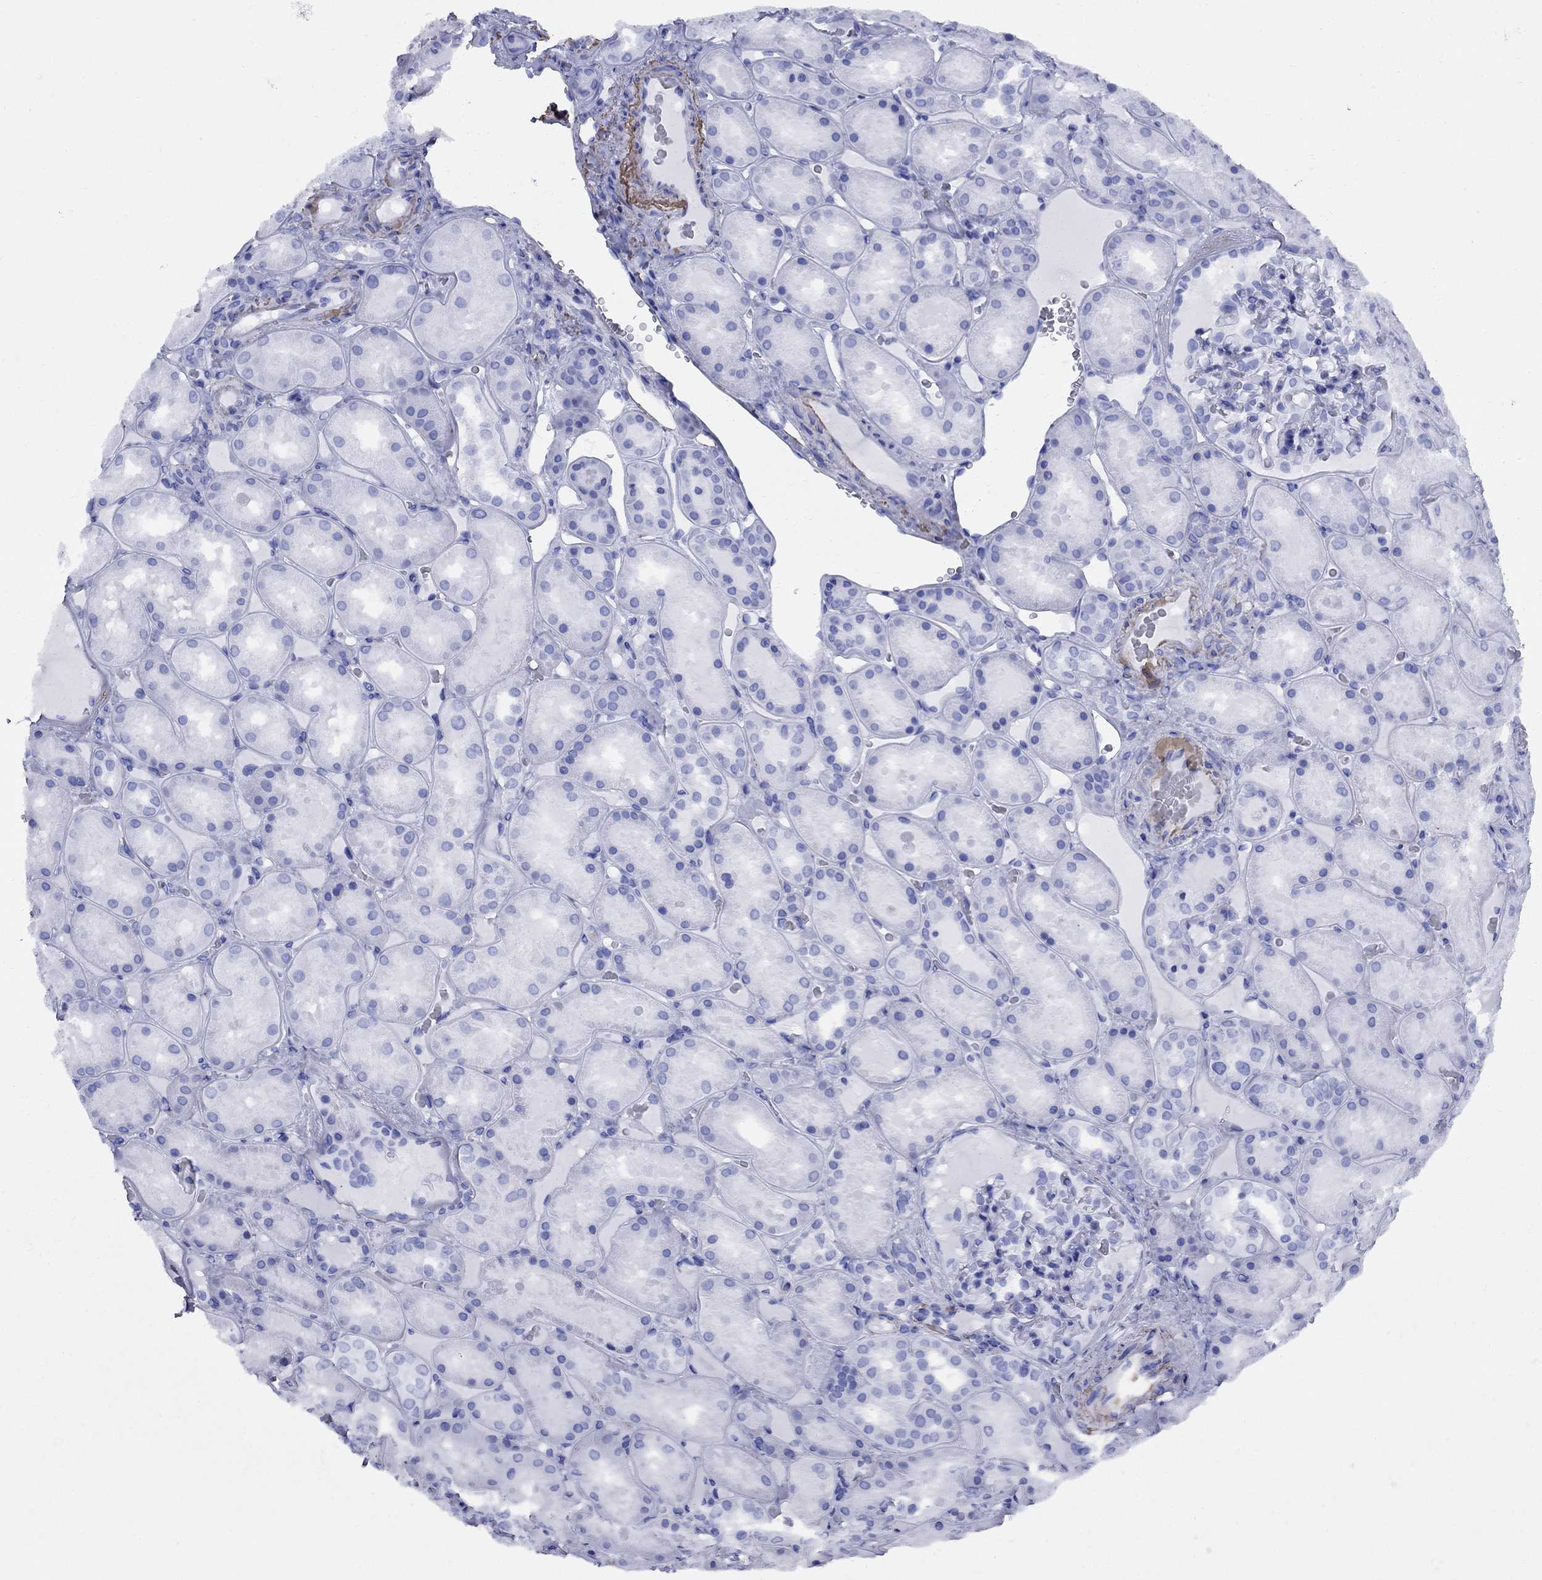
{"staining": {"intensity": "negative", "quantity": "none", "location": "none"}, "tissue": "kidney", "cell_type": "Cells in glomeruli", "image_type": "normal", "snomed": [{"axis": "morphology", "description": "Normal tissue, NOS"}, {"axis": "topography", "description": "Kidney"}], "caption": "The micrograph shows no significant staining in cells in glomeruli of kidney. The staining was performed using DAB to visualize the protein expression in brown, while the nuclei were stained in blue with hematoxylin (Magnification: 20x).", "gene": "VTN", "patient": {"sex": "male", "age": 73}}